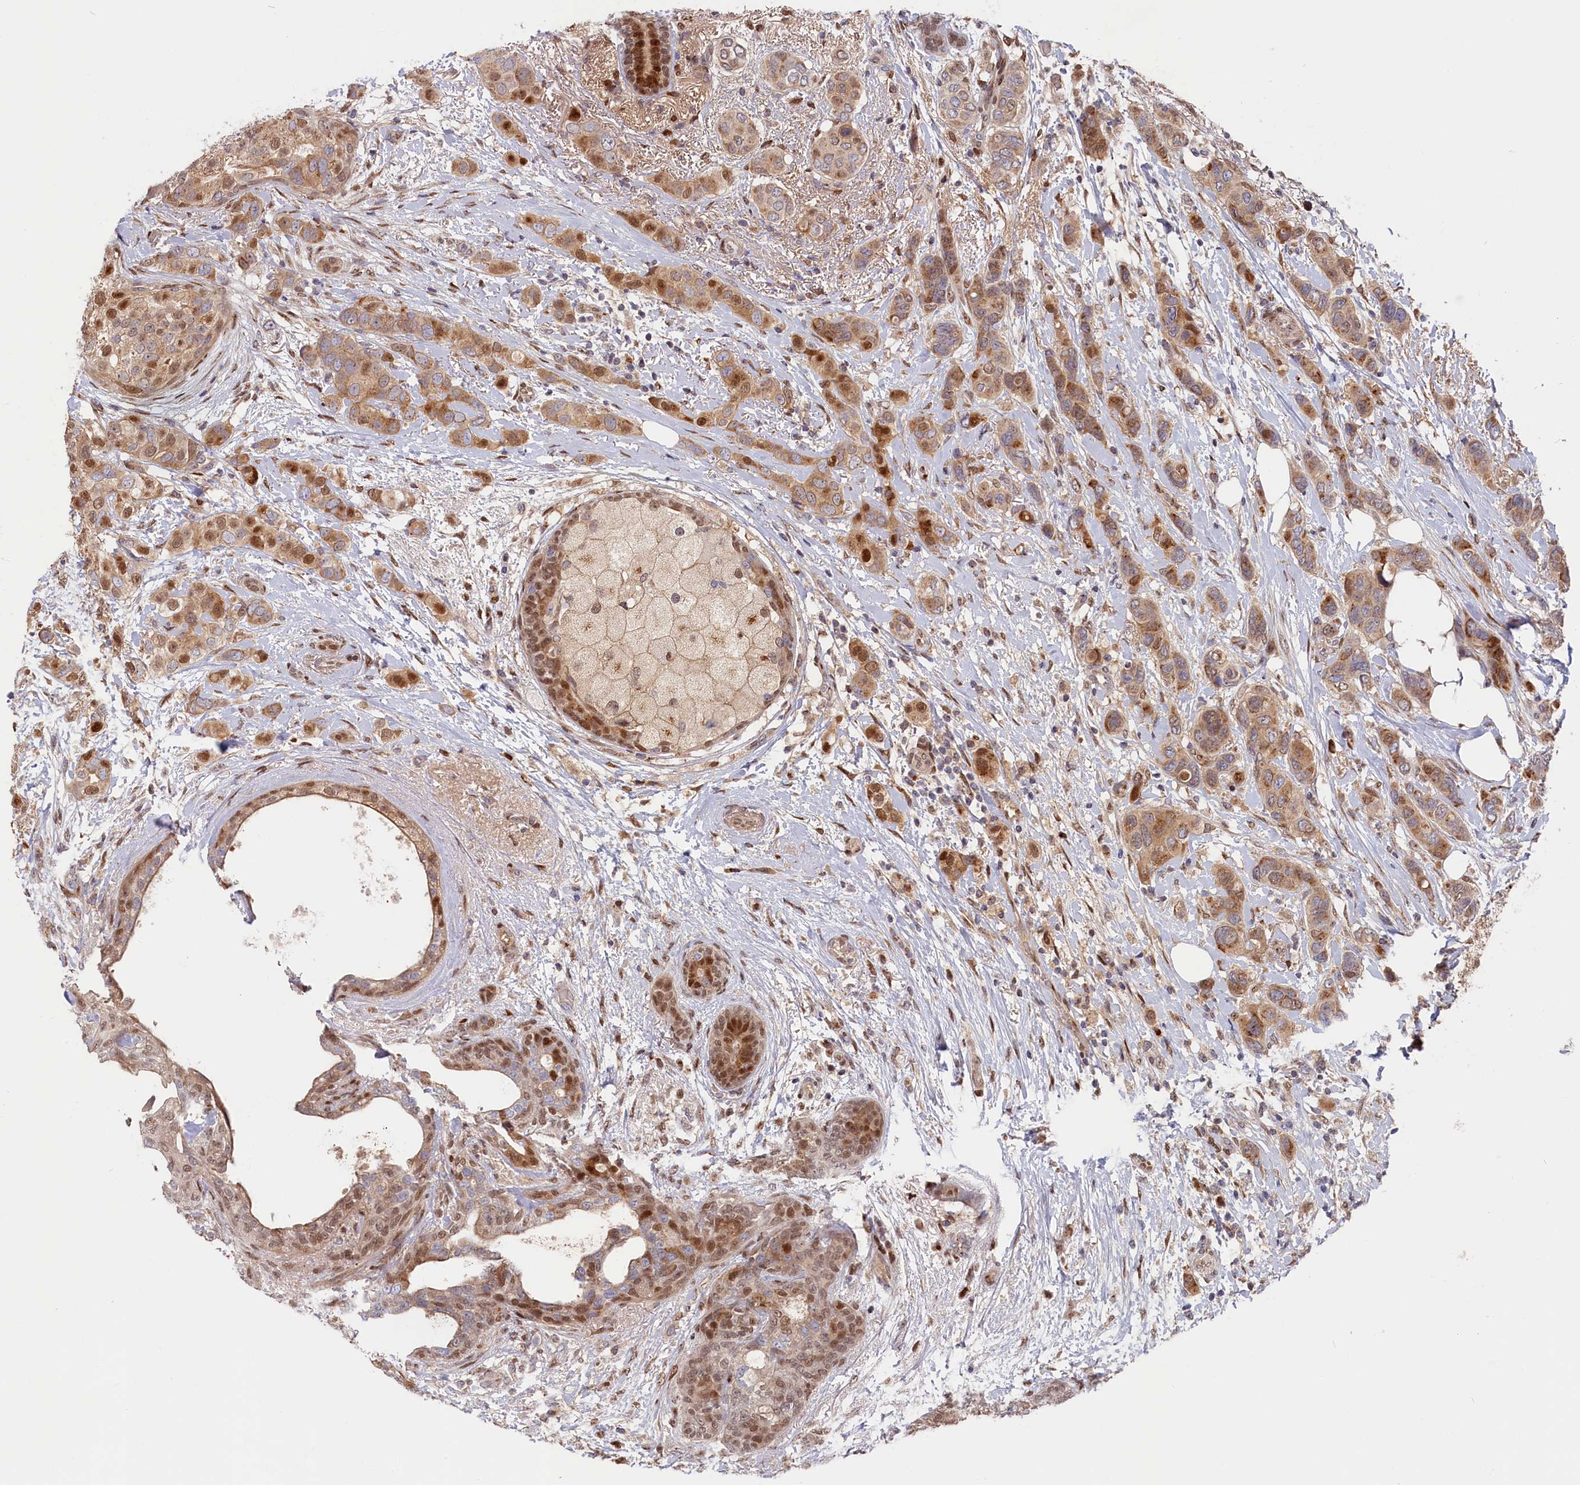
{"staining": {"intensity": "moderate", "quantity": ">75%", "location": "cytoplasmic/membranous,nuclear"}, "tissue": "breast cancer", "cell_type": "Tumor cells", "image_type": "cancer", "snomed": [{"axis": "morphology", "description": "Lobular carcinoma"}, {"axis": "topography", "description": "Breast"}], "caption": "Immunohistochemical staining of human lobular carcinoma (breast) shows medium levels of moderate cytoplasmic/membranous and nuclear expression in approximately >75% of tumor cells.", "gene": "CHST12", "patient": {"sex": "female", "age": 51}}